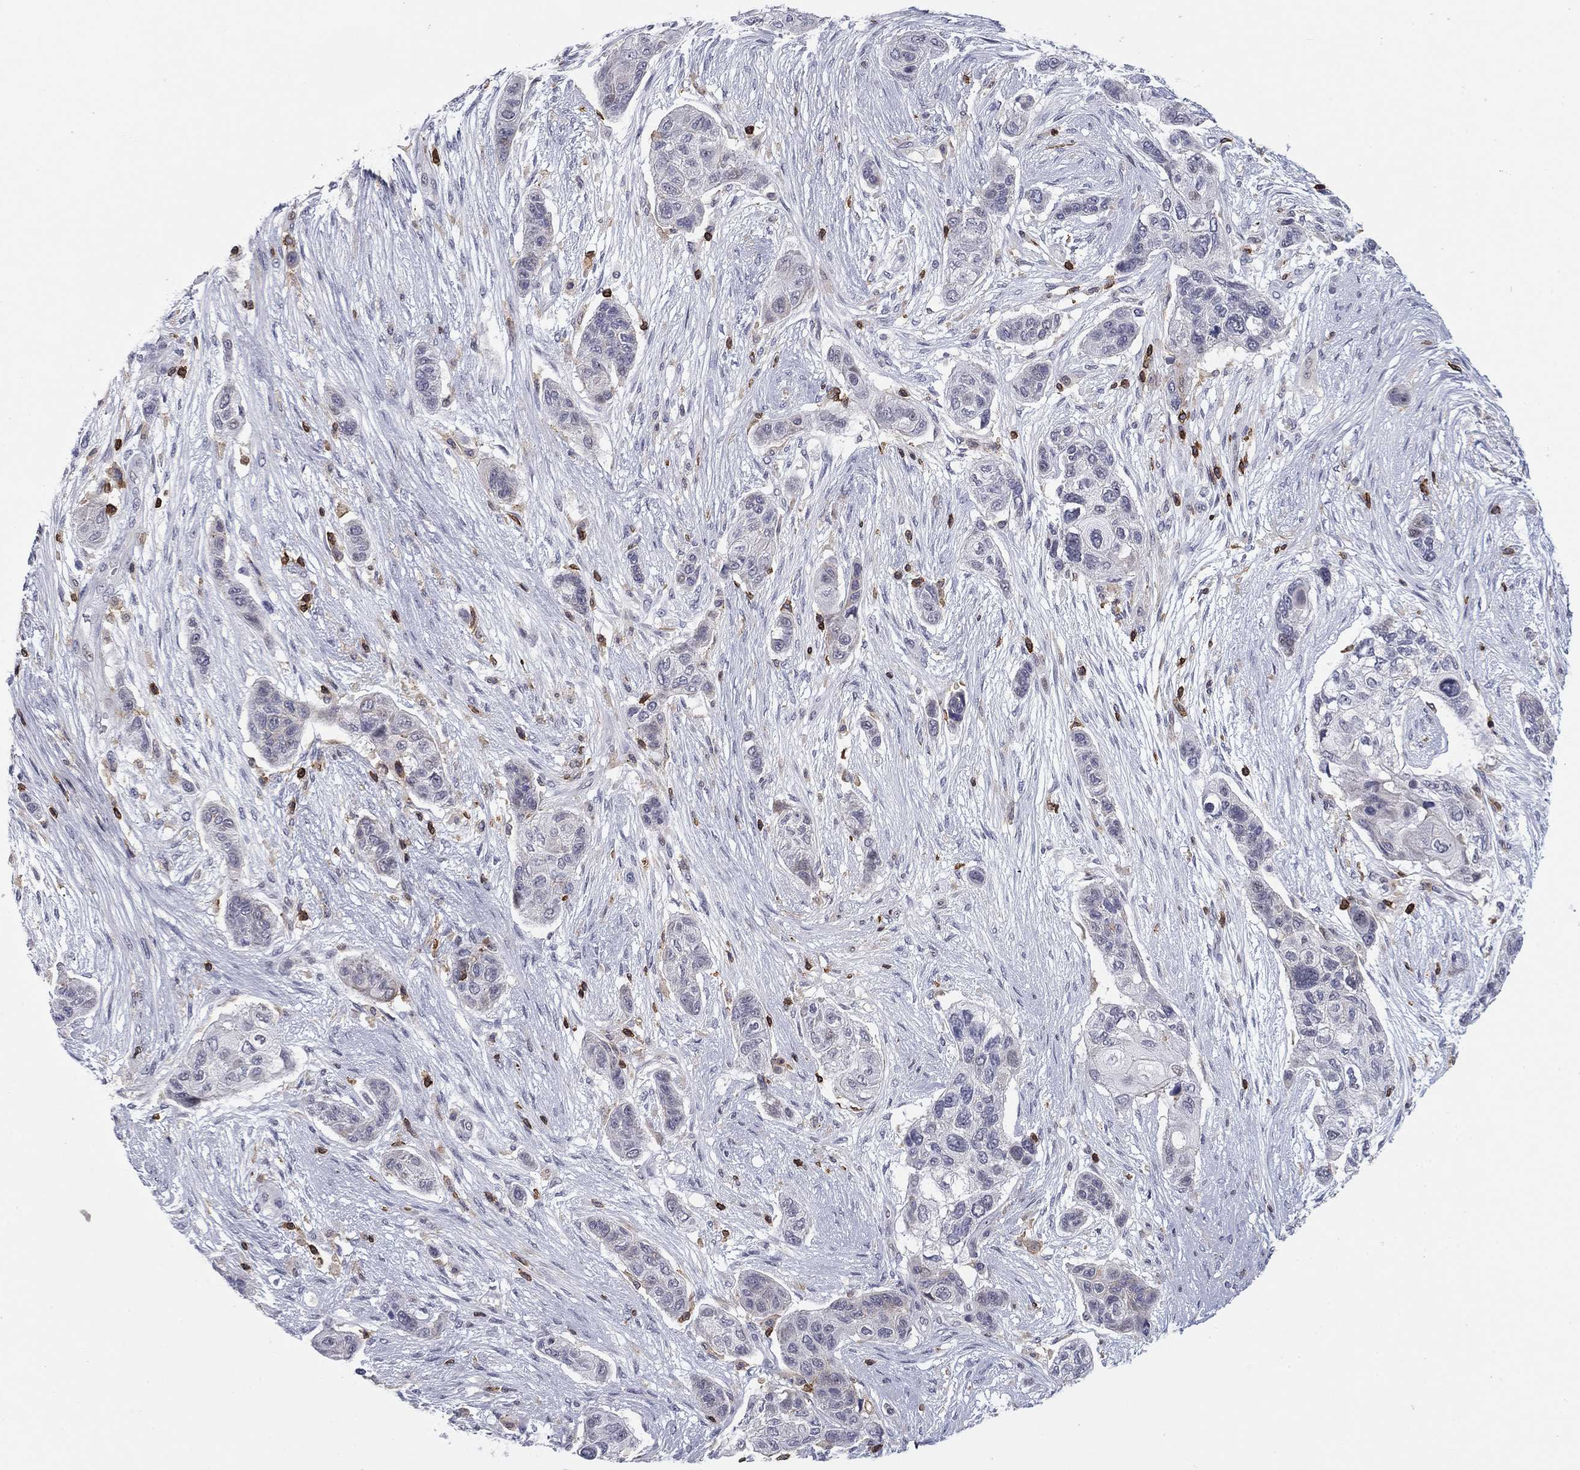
{"staining": {"intensity": "negative", "quantity": "none", "location": "none"}, "tissue": "lung cancer", "cell_type": "Tumor cells", "image_type": "cancer", "snomed": [{"axis": "morphology", "description": "Squamous cell carcinoma, NOS"}, {"axis": "topography", "description": "Lung"}], "caption": "High magnification brightfield microscopy of squamous cell carcinoma (lung) stained with DAB (brown) and counterstained with hematoxylin (blue): tumor cells show no significant expression.", "gene": "ARHGAP27", "patient": {"sex": "male", "age": 69}}